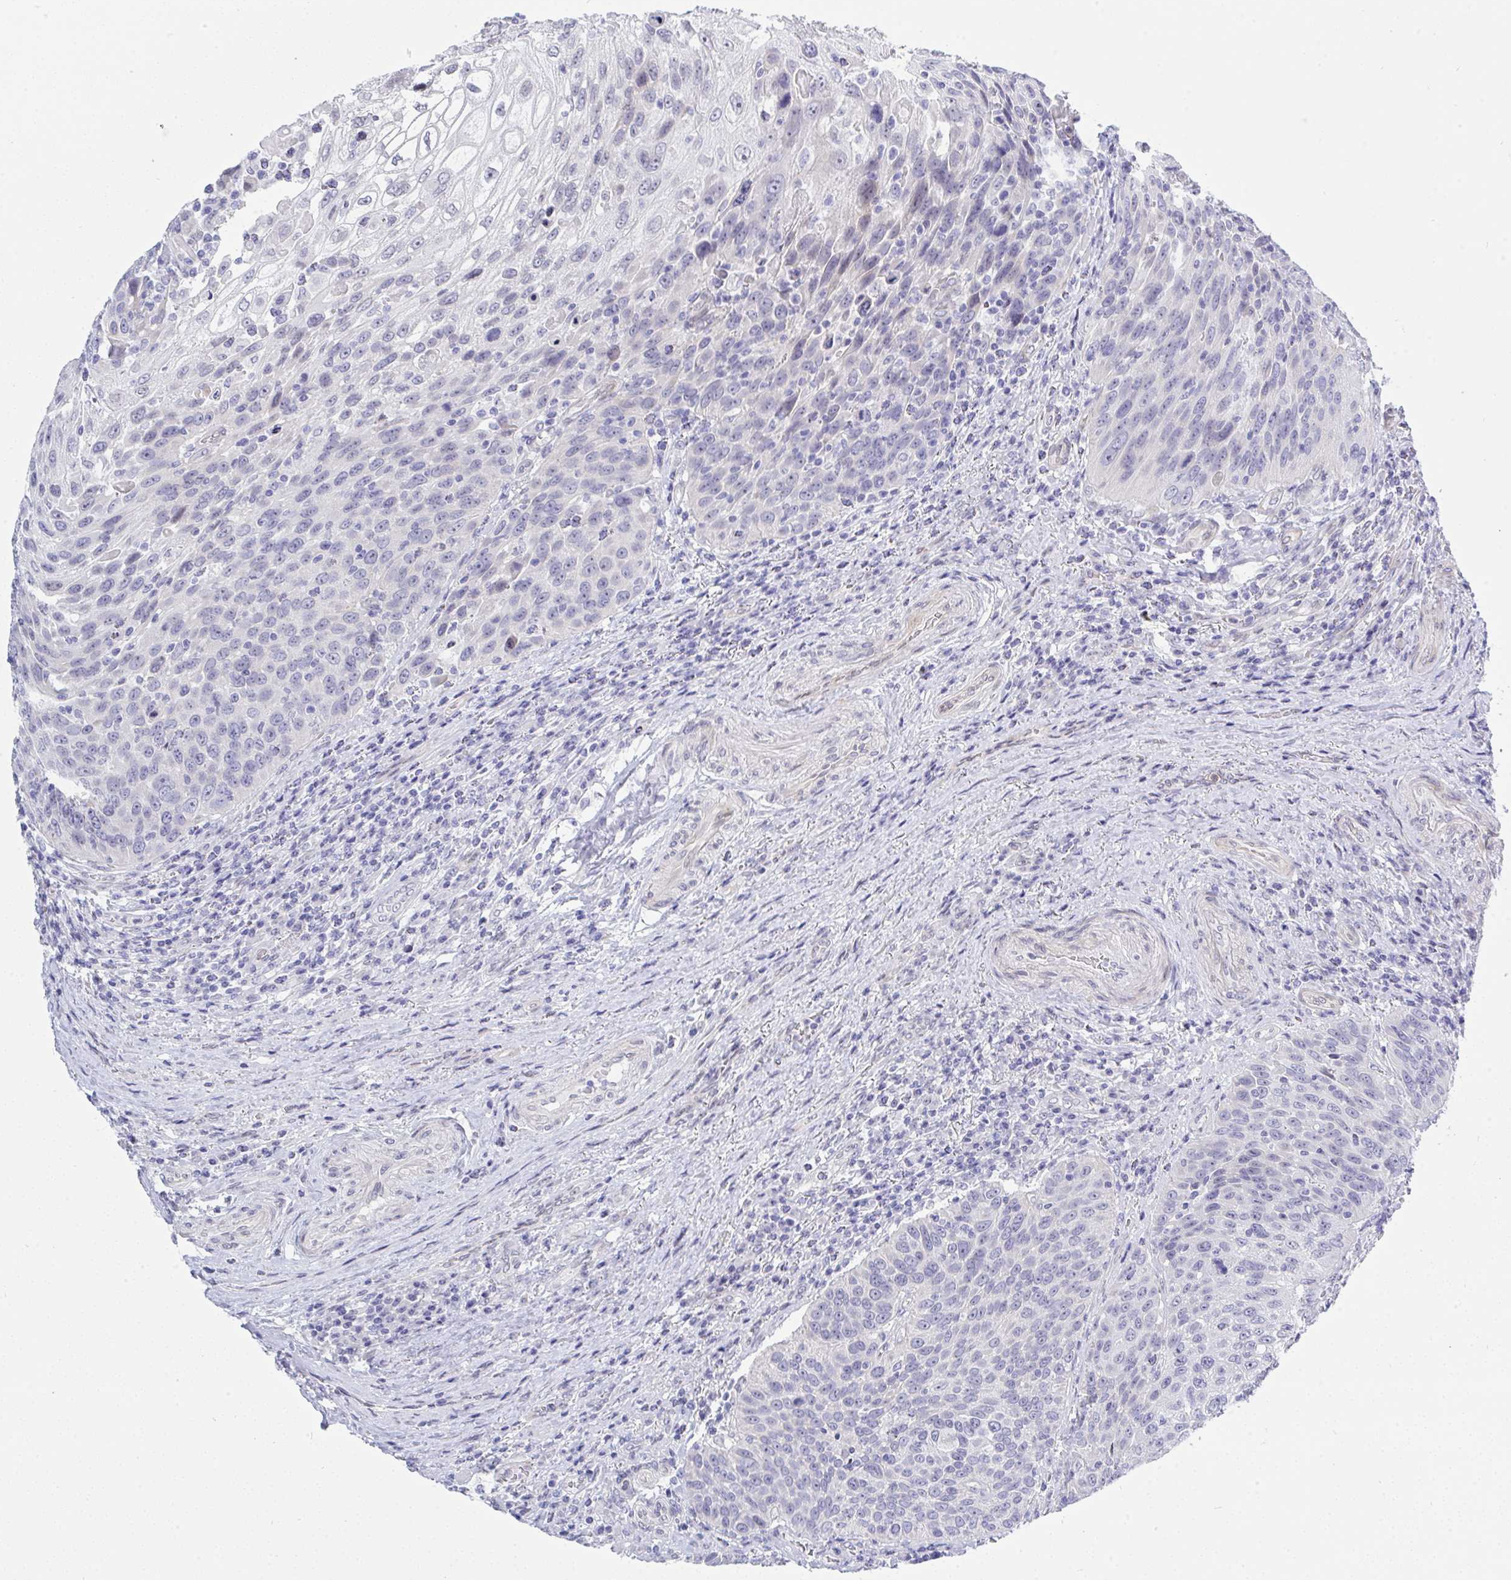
{"staining": {"intensity": "negative", "quantity": "none", "location": "none"}, "tissue": "urothelial cancer", "cell_type": "Tumor cells", "image_type": "cancer", "snomed": [{"axis": "morphology", "description": "Urothelial carcinoma, High grade"}, {"axis": "topography", "description": "Urinary bladder"}], "caption": "Urothelial carcinoma (high-grade) stained for a protein using IHC demonstrates no staining tumor cells.", "gene": "MFSD4A", "patient": {"sex": "female", "age": 70}}